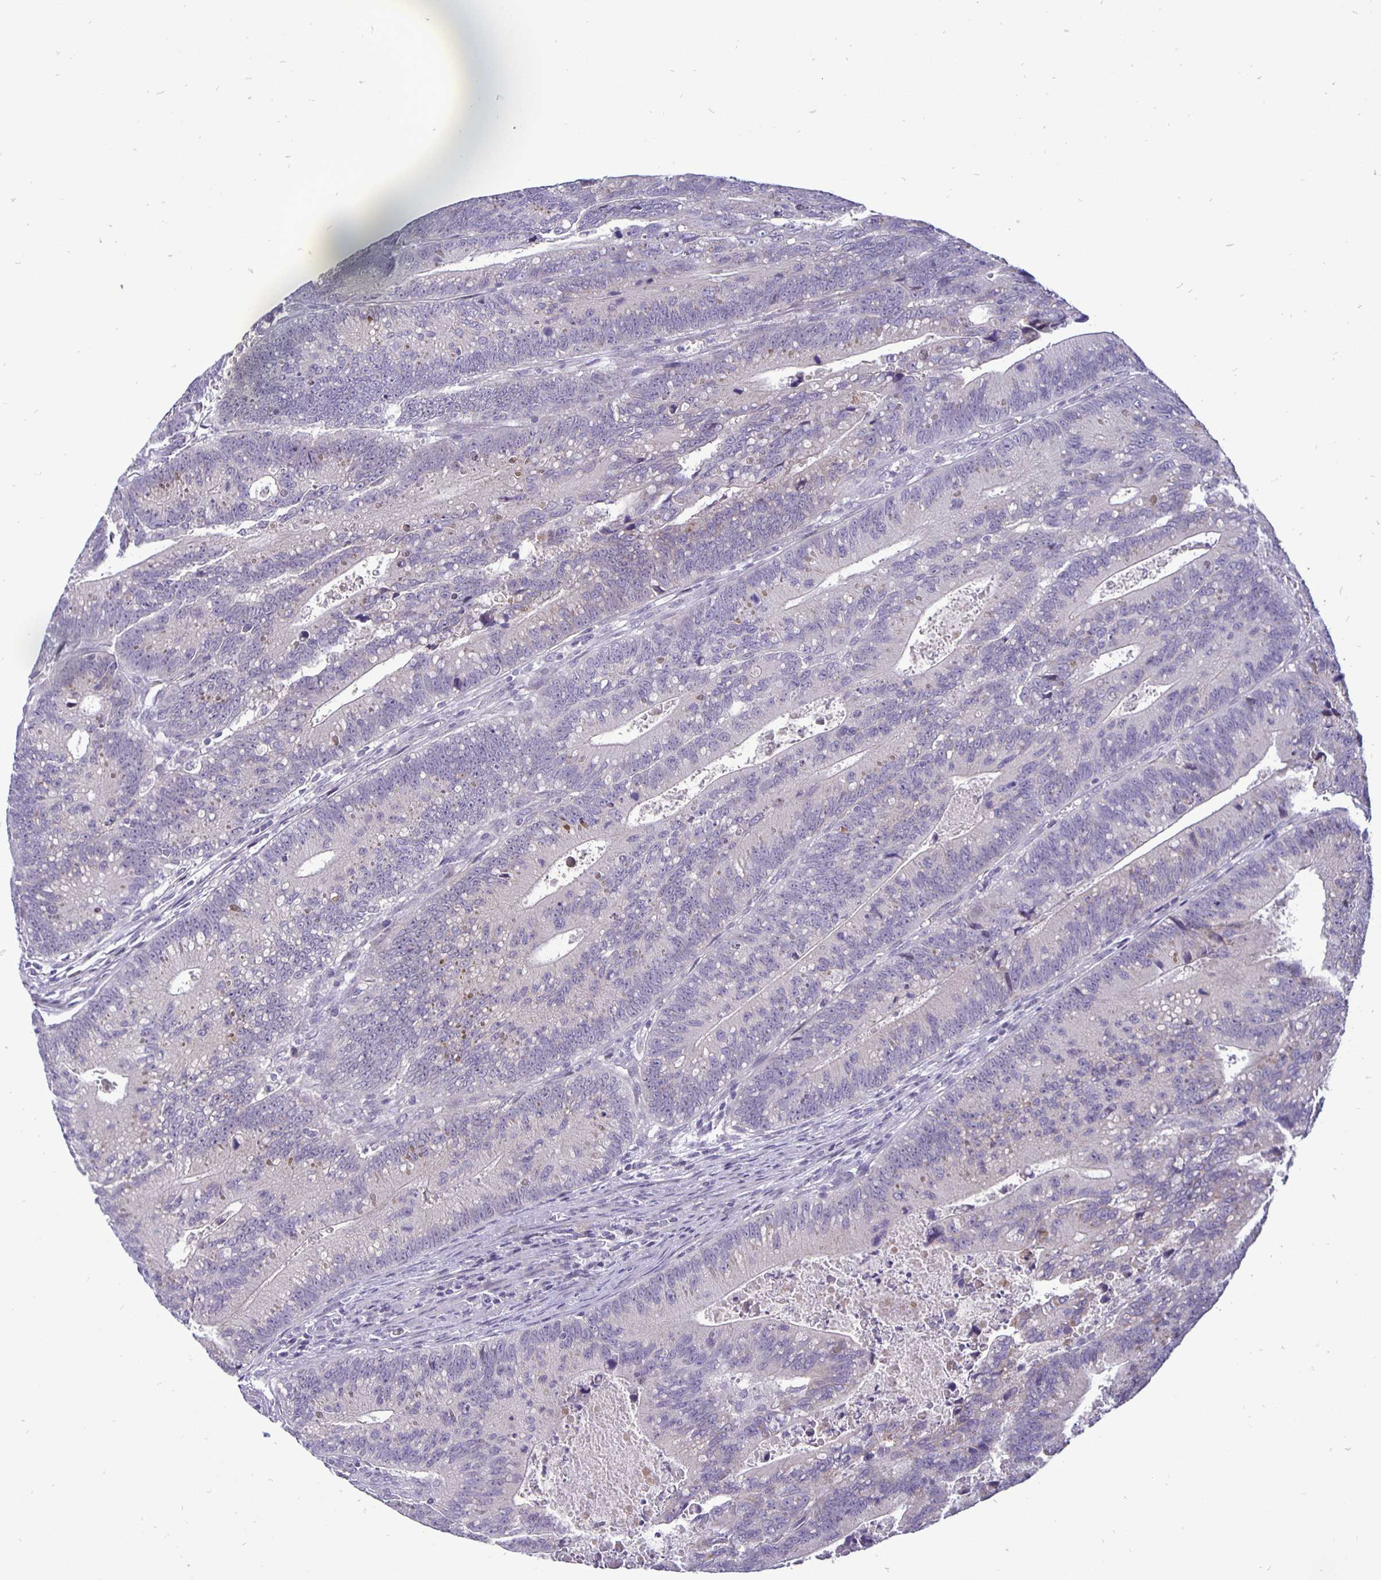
{"staining": {"intensity": "negative", "quantity": "none", "location": "none"}, "tissue": "colorectal cancer", "cell_type": "Tumor cells", "image_type": "cancer", "snomed": [{"axis": "morphology", "description": "Adenocarcinoma, NOS"}, {"axis": "topography", "description": "Rectum"}], "caption": "Tumor cells are negative for protein expression in human adenocarcinoma (colorectal).", "gene": "ERBB2", "patient": {"sex": "female", "age": 81}}